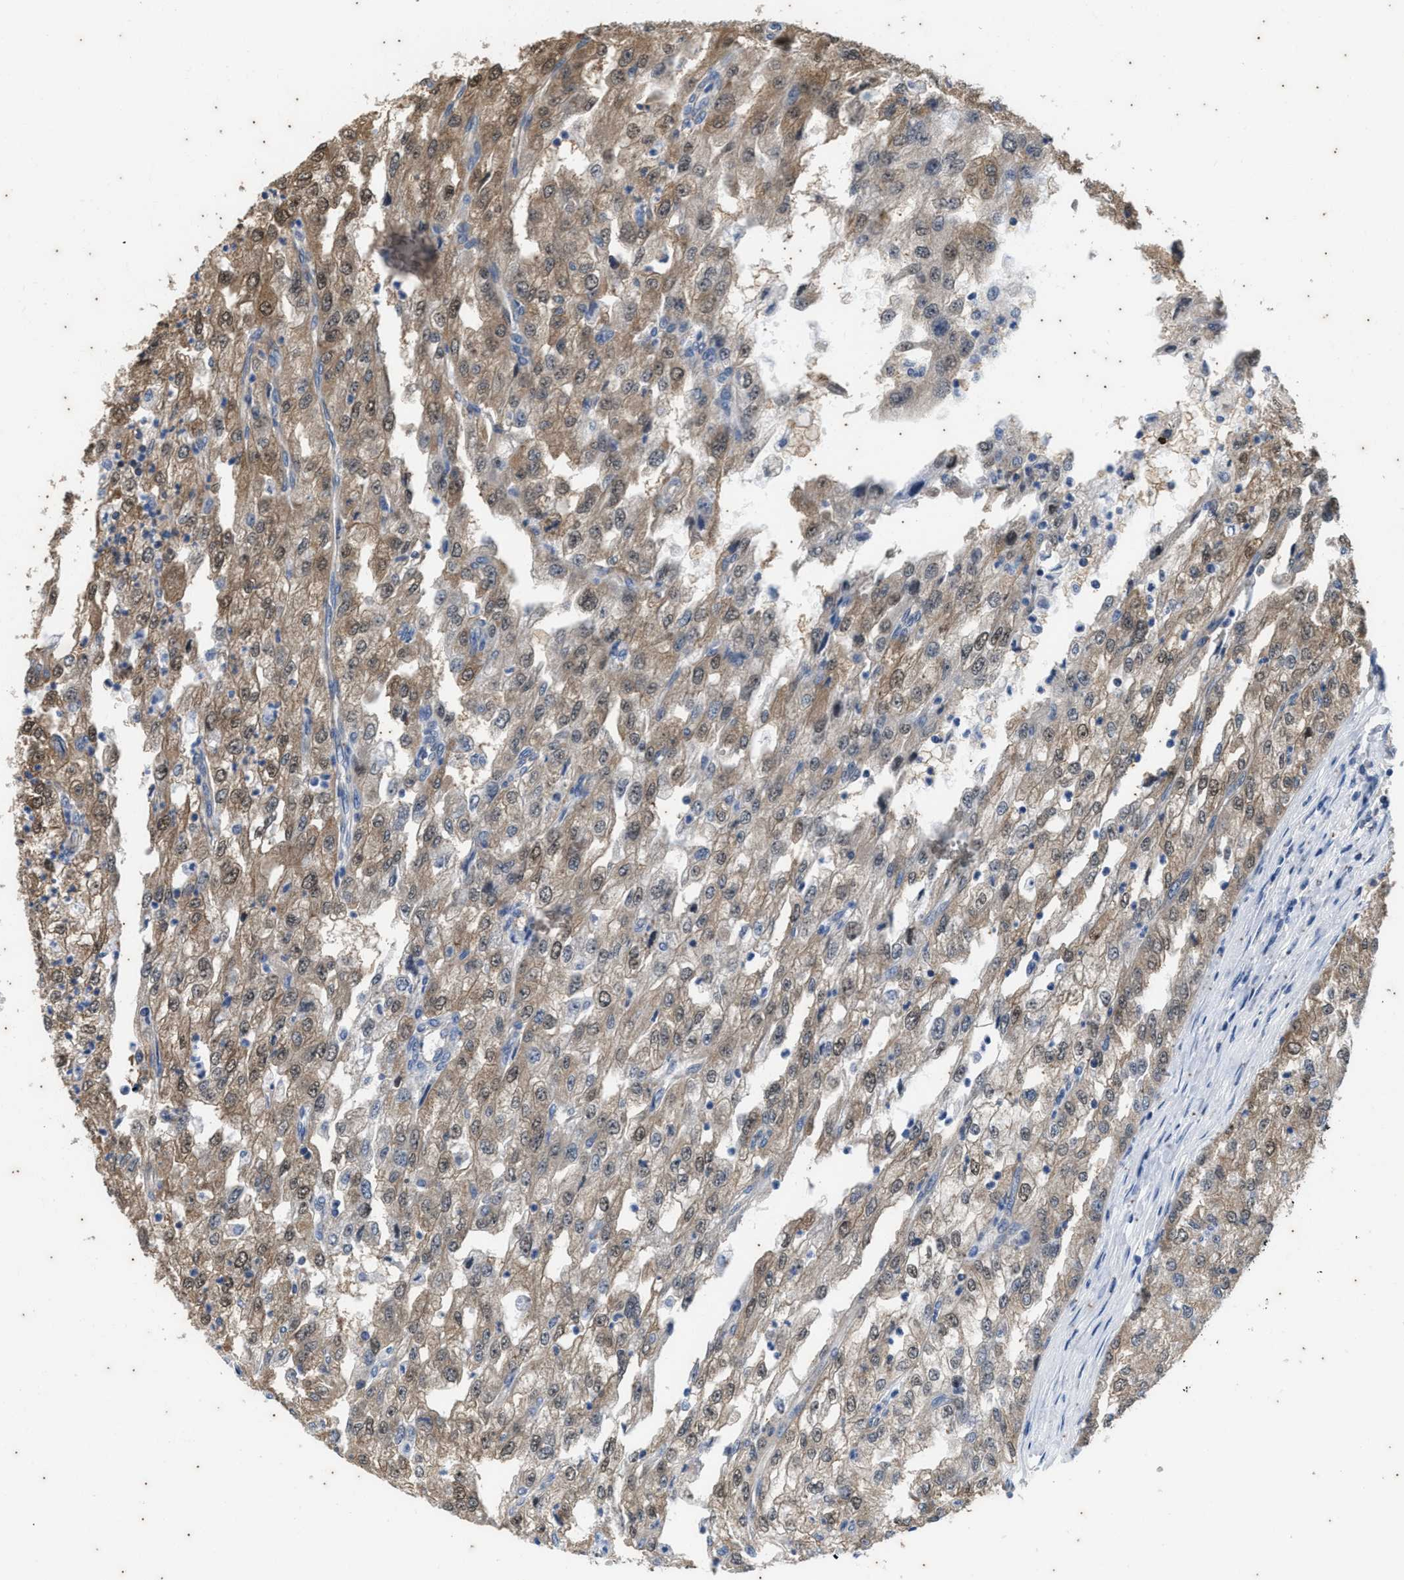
{"staining": {"intensity": "moderate", "quantity": ">75%", "location": "cytoplasmic/membranous"}, "tissue": "renal cancer", "cell_type": "Tumor cells", "image_type": "cancer", "snomed": [{"axis": "morphology", "description": "Adenocarcinoma, NOS"}, {"axis": "topography", "description": "Kidney"}], "caption": "Renal cancer (adenocarcinoma) stained with a brown dye exhibits moderate cytoplasmic/membranous positive expression in about >75% of tumor cells.", "gene": "COX19", "patient": {"sex": "female", "age": 54}}